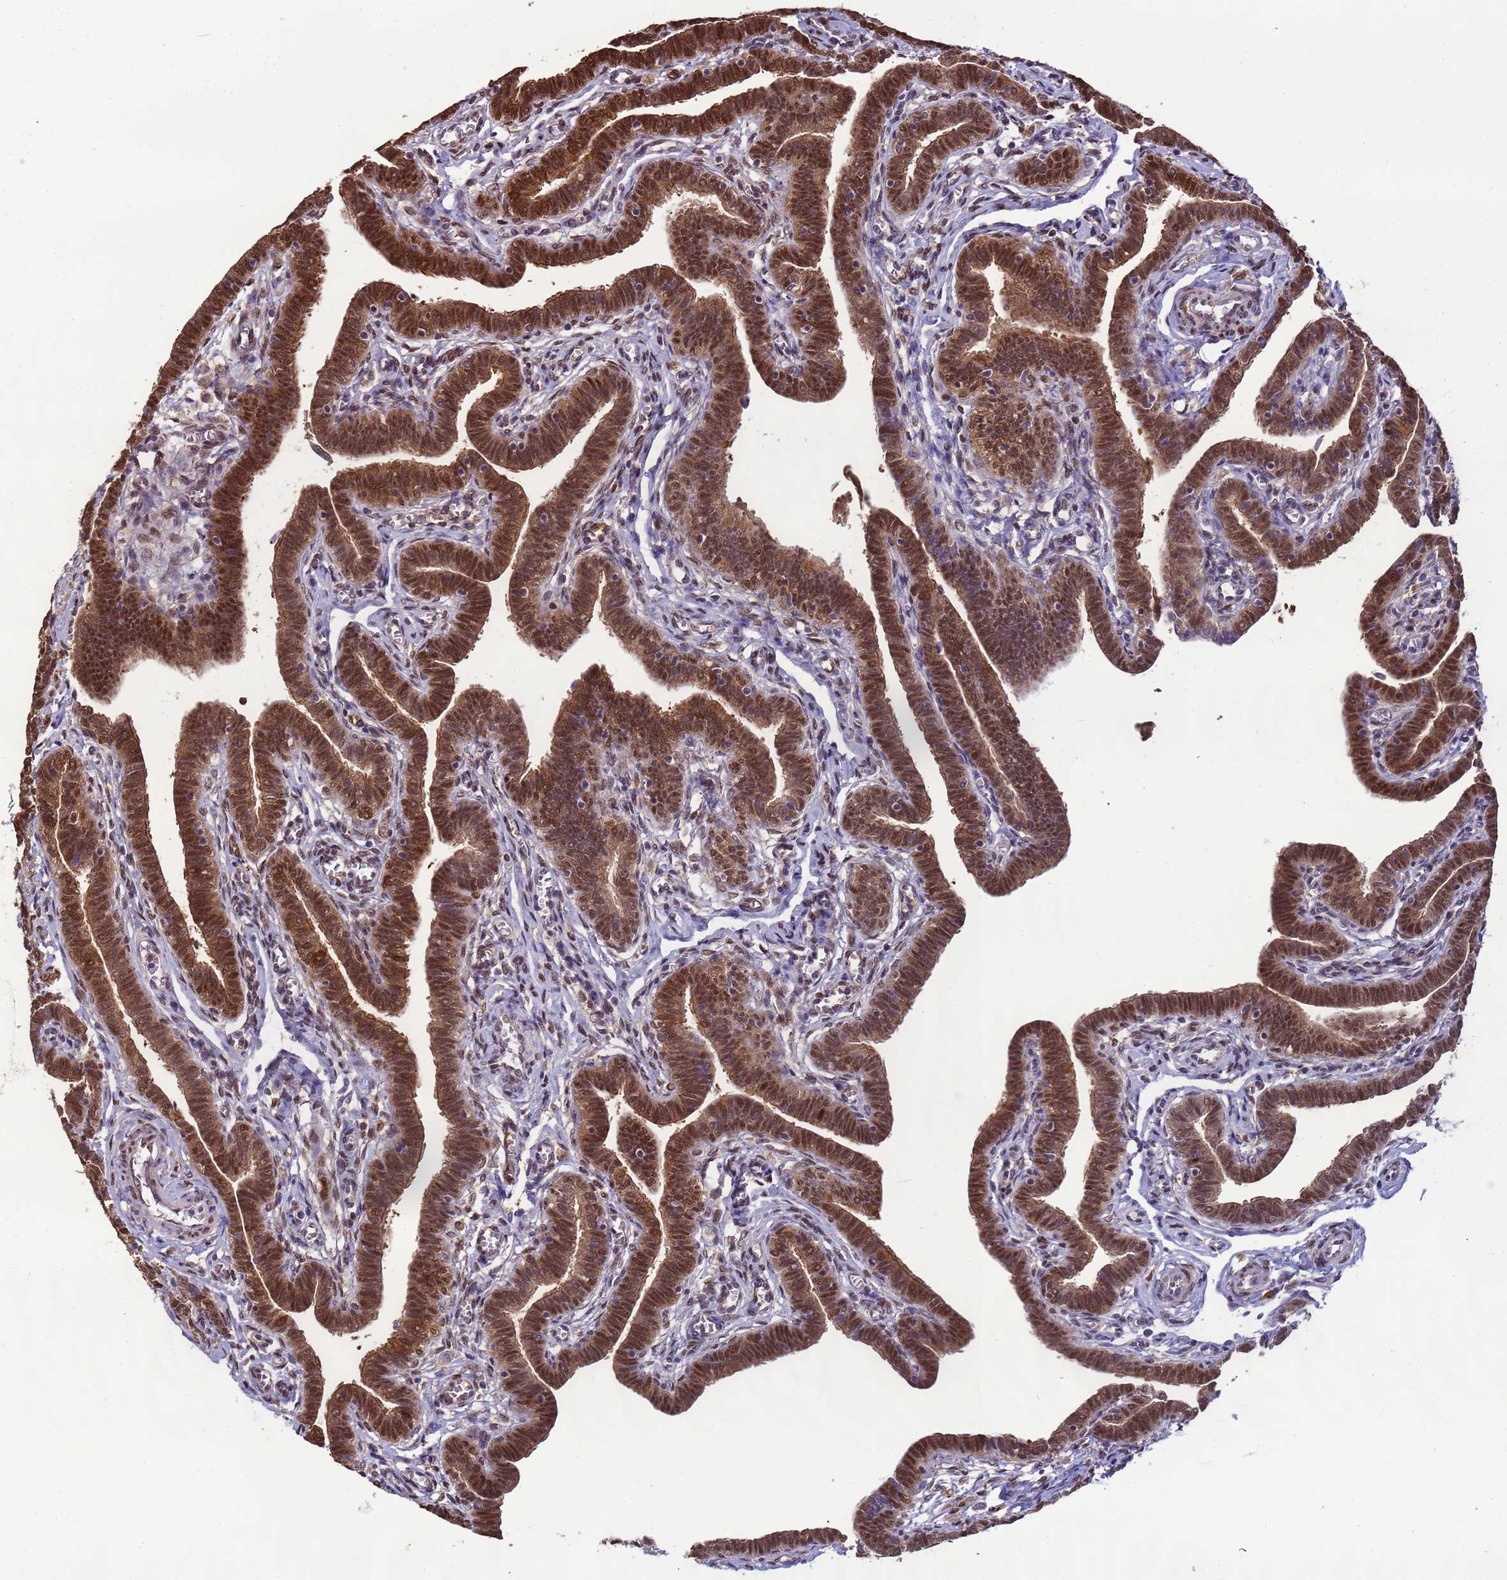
{"staining": {"intensity": "moderate", "quantity": ">75%", "location": "cytoplasmic/membranous,nuclear"}, "tissue": "fallopian tube", "cell_type": "Glandular cells", "image_type": "normal", "snomed": [{"axis": "morphology", "description": "Normal tissue, NOS"}, {"axis": "topography", "description": "Fallopian tube"}], "caption": "A brown stain highlights moderate cytoplasmic/membranous,nuclear staining of a protein in glandular cells of unremarkable fallopian tube. The staining was performed using DAB (3,3'-diaminobenzidine) to visualize the protein expression in brown, while the nuclei were stained in blue with hematoxylin (Magnification: 20x).", "gene": "ZBTB5", "patient": {"sex": "female", "age": 36}}